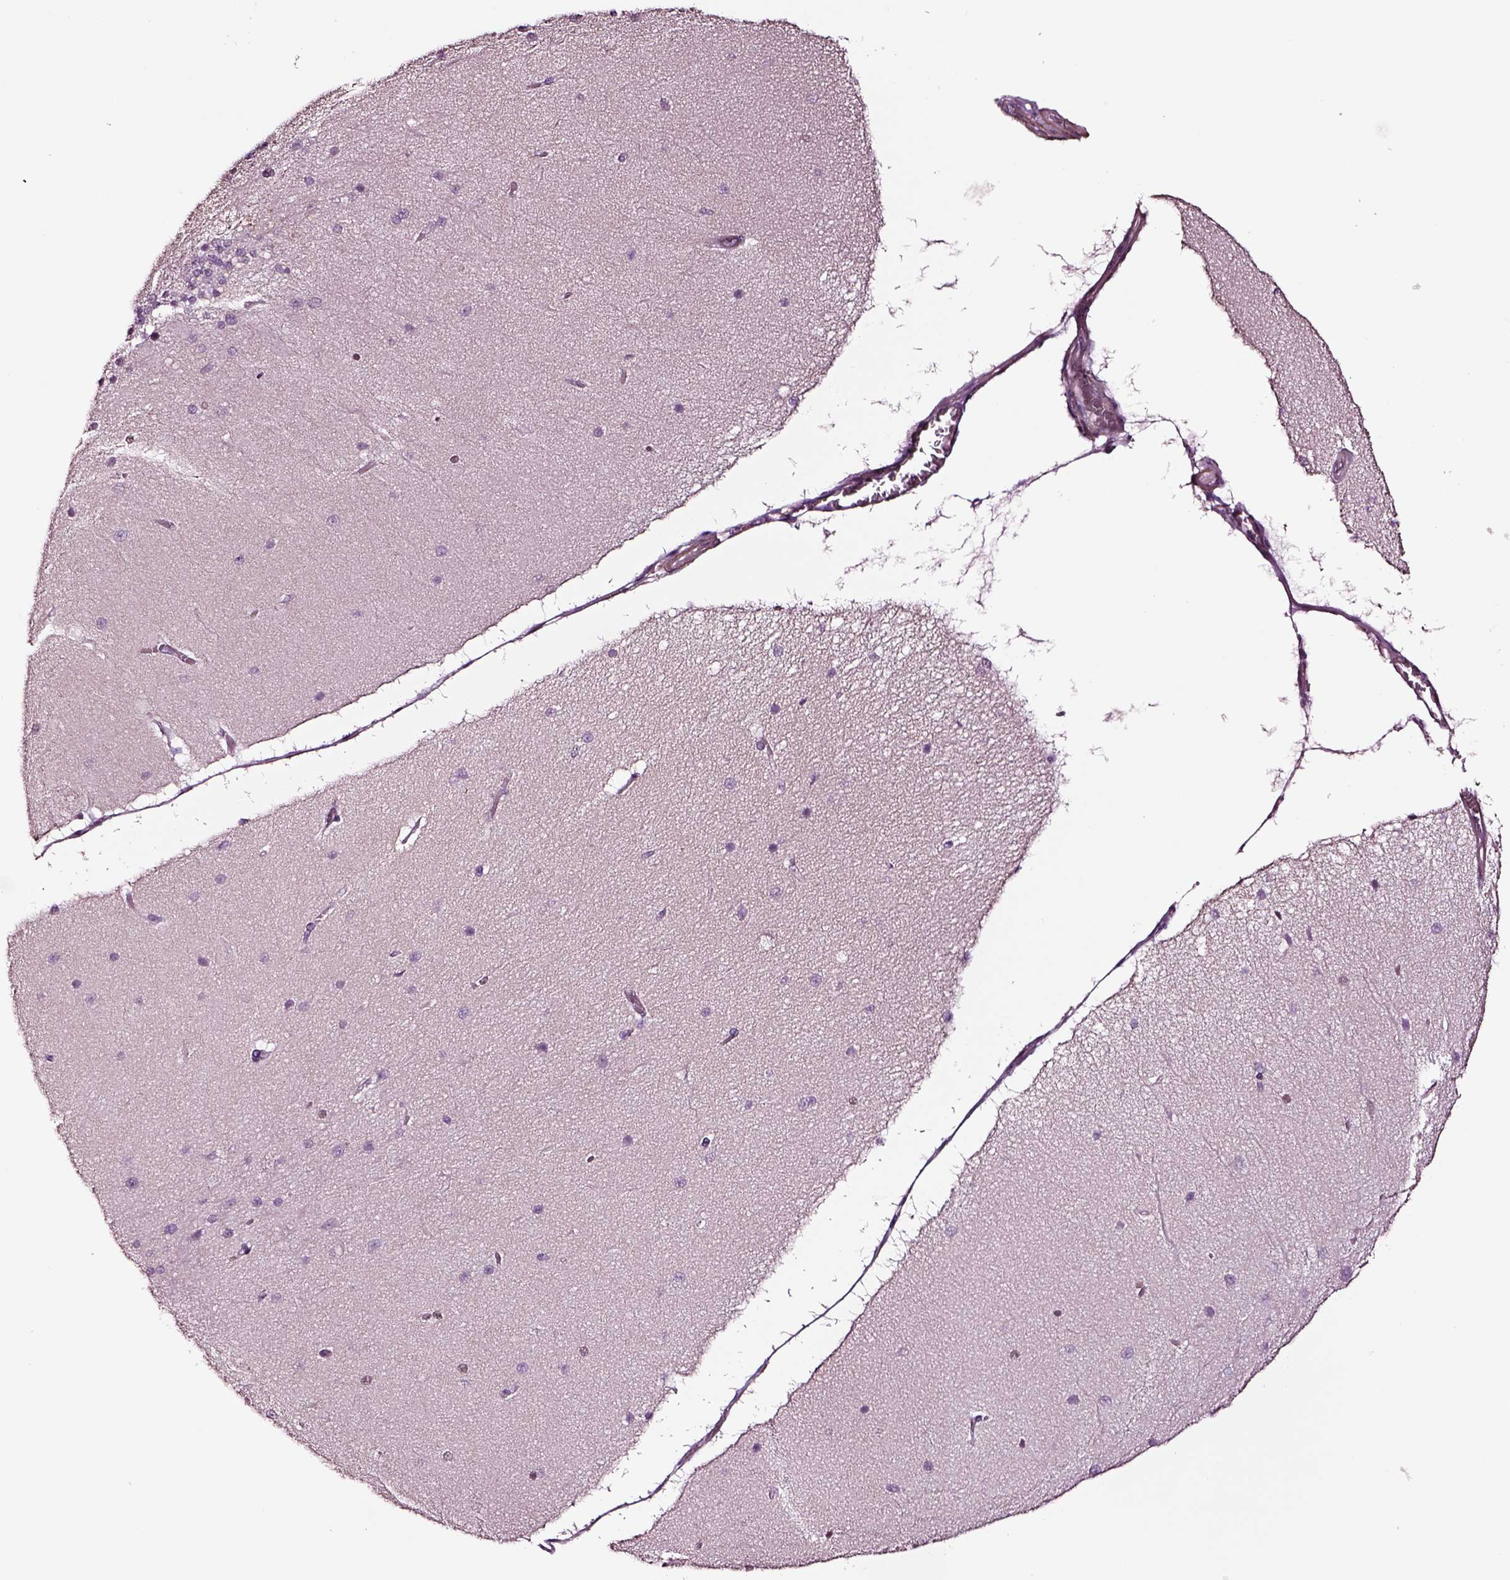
{"staining": {"intensity": "strong", "quantity": "<25%", "location": "nuclear"}, "tissue": "cerebellum", "cell_type": "Cells in granular layer", "image_type": "normal", "snomed": [{"axis": "morphology", "description": "Normal tissue, NOS"}, {"axis": "topography", "description": "Cerebellum"}], "caption": "Immunohistochemical staining of benign human cerebellum displays strong nuclear protein positivity in approximately <25% of cells in granular layer. Using DAB (3,3'-diaminobenzidine) (brown) and hematoxylin (blue) stains, captured at high magnification using brightfield microscopy.", "gene": "SOX10", "patient": {"sex": "female", "age": 54}}